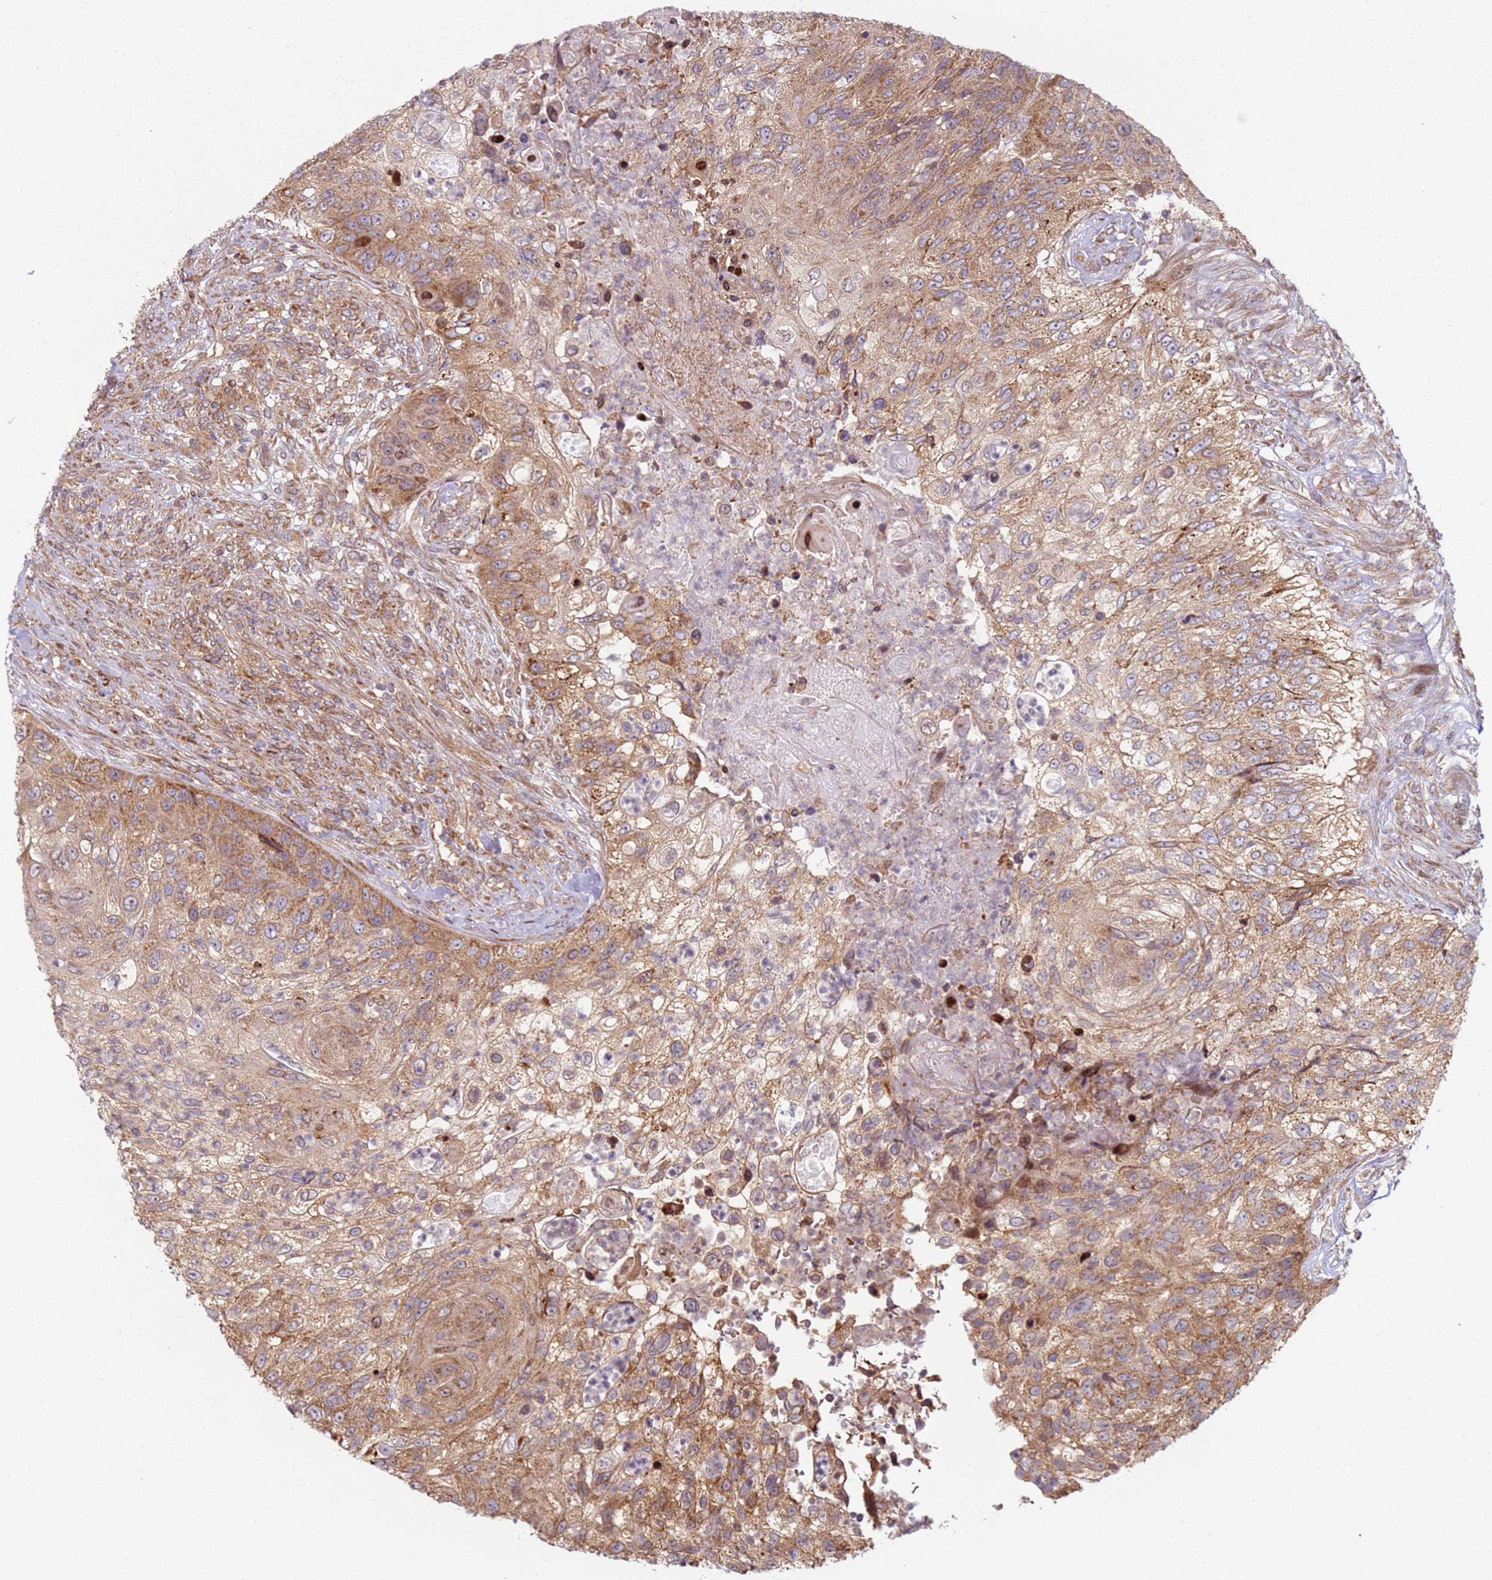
{"staining": {"intensity": "moderate", "quantity": ">75%", "location": "cytoplasmic/membranous"}, "tissue": "urothelial cancer", "cell_type": "Tumor cells", "image_type": "cancer", "snomed": [{"axis": "morphology", "description": "Urothelial carcinoma, High grade"}, {"axis": "topography", "description": "Urinary bladder"}], "caption": "Human urothelial cancer stained for a protein (brown) displays moderate cytoplasmic/membranous positive expression in about >75% of tumor cells.", "gene": "HNRNPLL", "patient": {"sex": "female", "age": 60}}